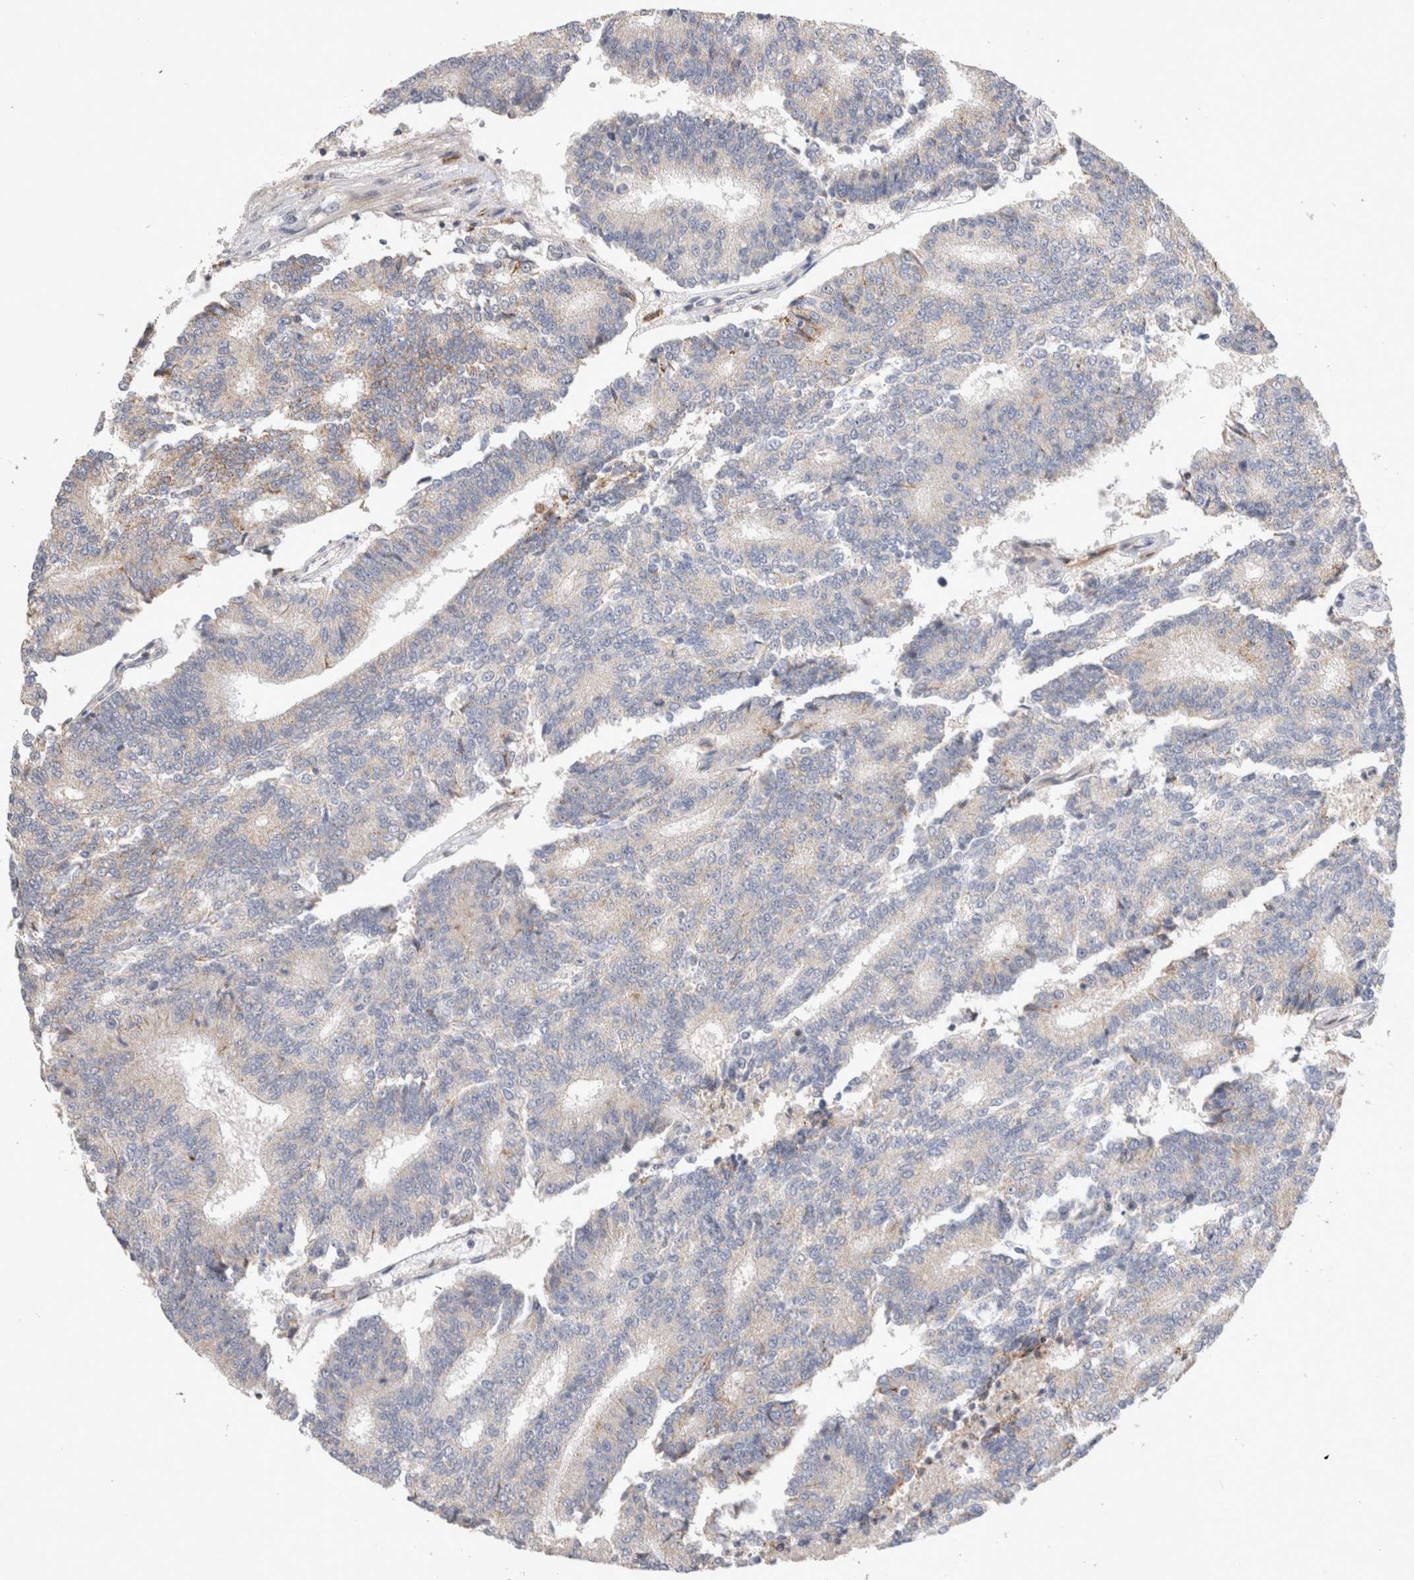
{"staining": {"intensity": "negative", "quantity": "none", "location": "none"}, "tissue": "prostate cancer", "cell_type": "Tumor cells", "image_type": "cancer", "snomed": [{"axis": "morphology", "description": "Normal tissue, NOS"}, {"axis": "morphology", "description": "Adenocarcinoma, High grade"}, {"axis": "topography", "description": "Prostate"}, {"axis": "topography", "description": "Seminal veicle"}], "caption": "This is an immunohistochemistry image of human prostate cancer (adenocarcinoma (high-grade)). There is no expression in tumor cells.", "gene": "CHADL", "patient": {"sex": "male", "age": 55}}